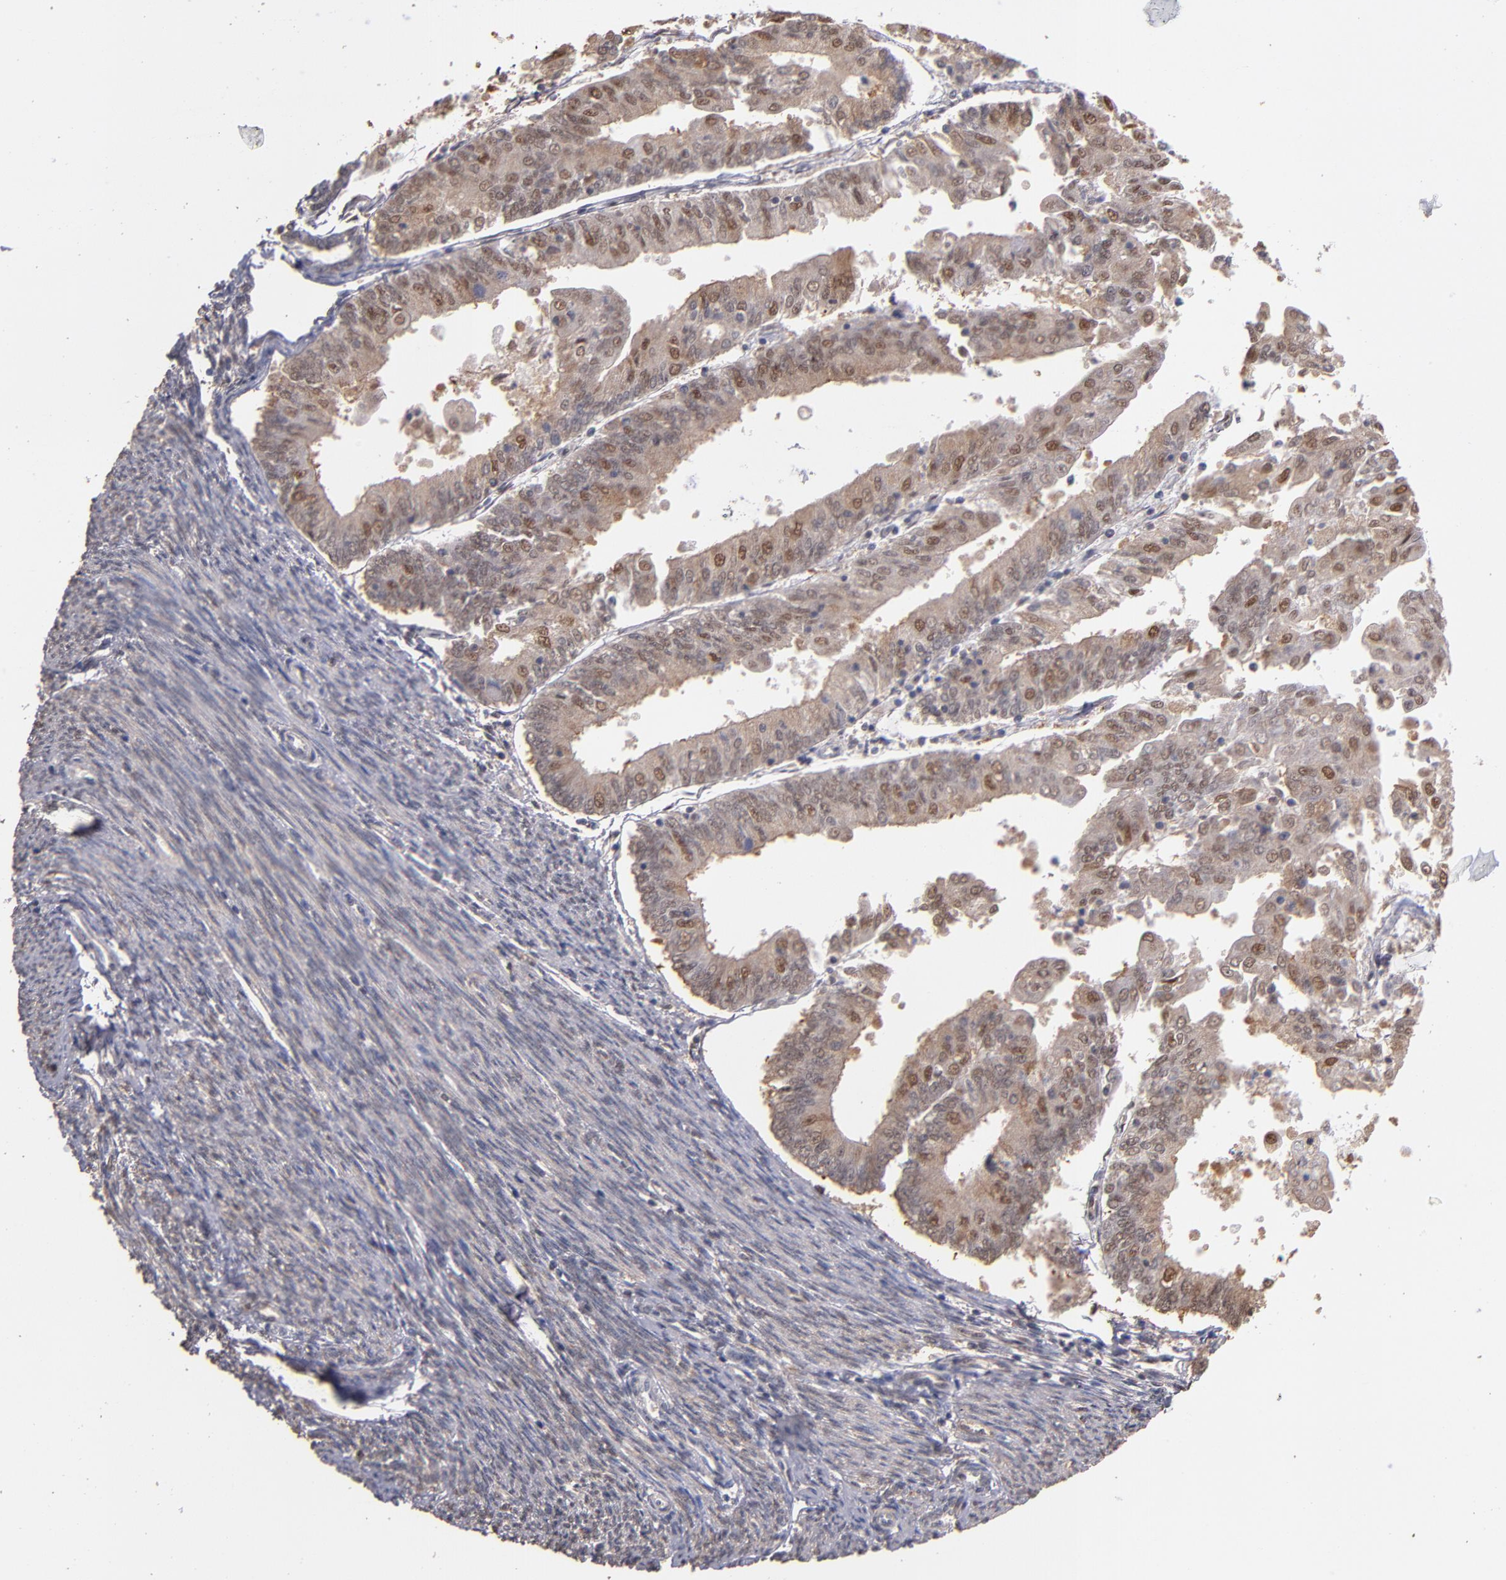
{"staining": {"intensity": "weak", "quantity": "25%-75%", "location": "cytoplasmic/membranous,nuclear"}, "tissue": "endometrial cancer", "cell_type": "Tumor cells", "image_type": "cancer", "snomed": [{"axis": "morphology", "description": "Adenocarcinoma, NOS"}, {"axis": "topography", "description": "Endometrium"}], "caption": "Tumor cells demonstrate low levels of weak cytoplasmic/membranous and nuclear expression in approximately 25%-75% of cells in endometrial cancer (adenocarcinoma).", "gene": "PSMD10", "patient": {"sex": "female", "age": 79}}